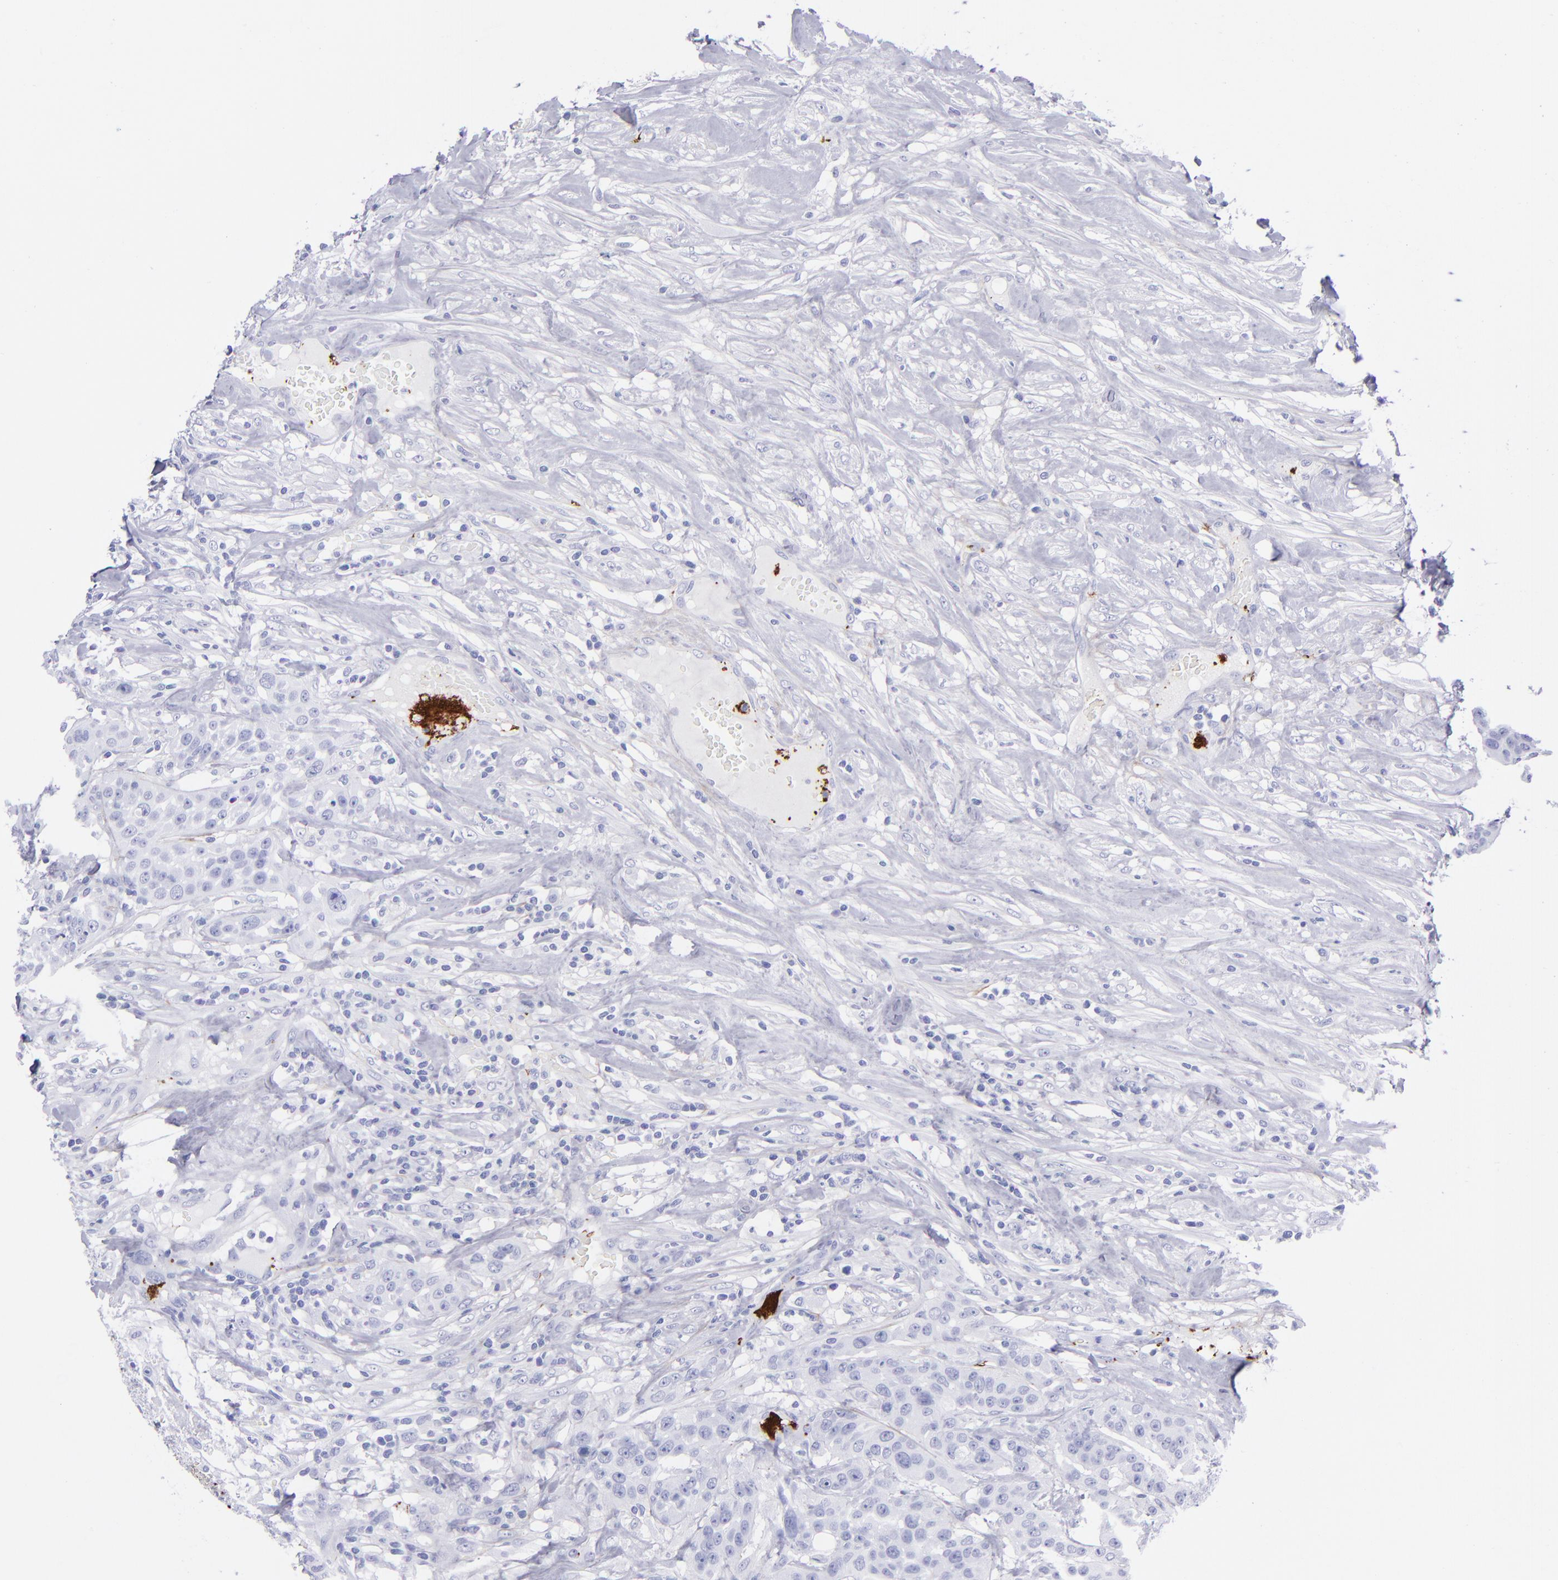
{"staining": {"intensity": "negative", "quantity": "none", "location": "none"}, "tissue": "urothelial cancer", "cell_type": "Tumor cells", "image_type": "cancer", "snomed": [{"axis": "morphology", "description": "Urothelial carcinoma, High grade"}, {"axis": "topography", "description": "Urinary bladder"}], "caption": "IHC of human urothelial carcinoma (high-grade) demonstrates no staining in tumor cells.", "gene": "EFCAB13", "patient": {"sex": "male", "age": 74}}